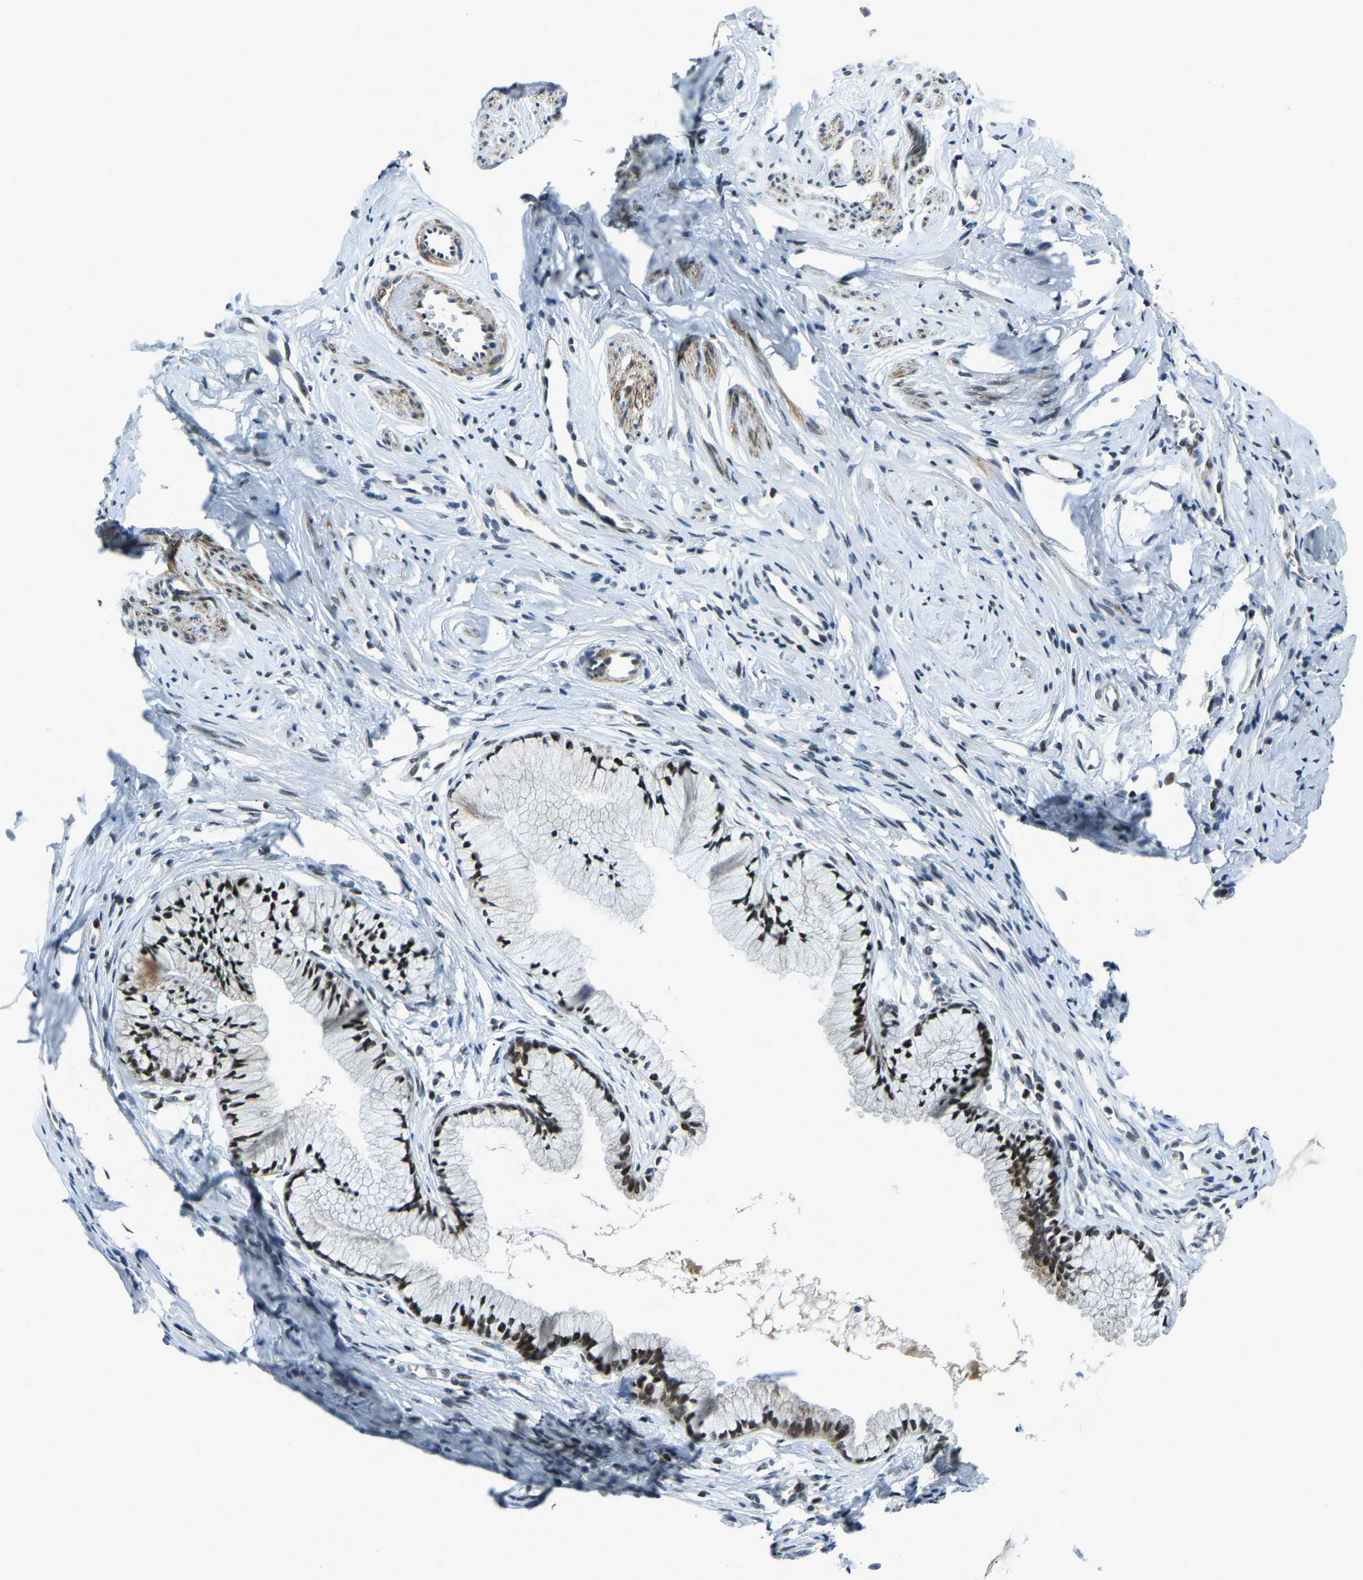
{"staining": {"intensity": "moderate", "quantity": ">75%", "location": "nuclear"}, "tissue": "cervix", "cell_type": "Glandular cells", "image_type": "normal", "snomed": [{"axis": "morphology", "description": "Normal tissue, NOS"}, {"axis": "topography", "description": "Cervix"}], "caption": "Cervix stained with DAB (3,3'-diaminobenzidine) IHC reveals medium levels of moderate nuclear positivity in about >75% of glandular cells. (IHC, brightfield microscopy, high magnification).", "gene": "PRCC", "patient": {"sex": "female", "age": 77}}